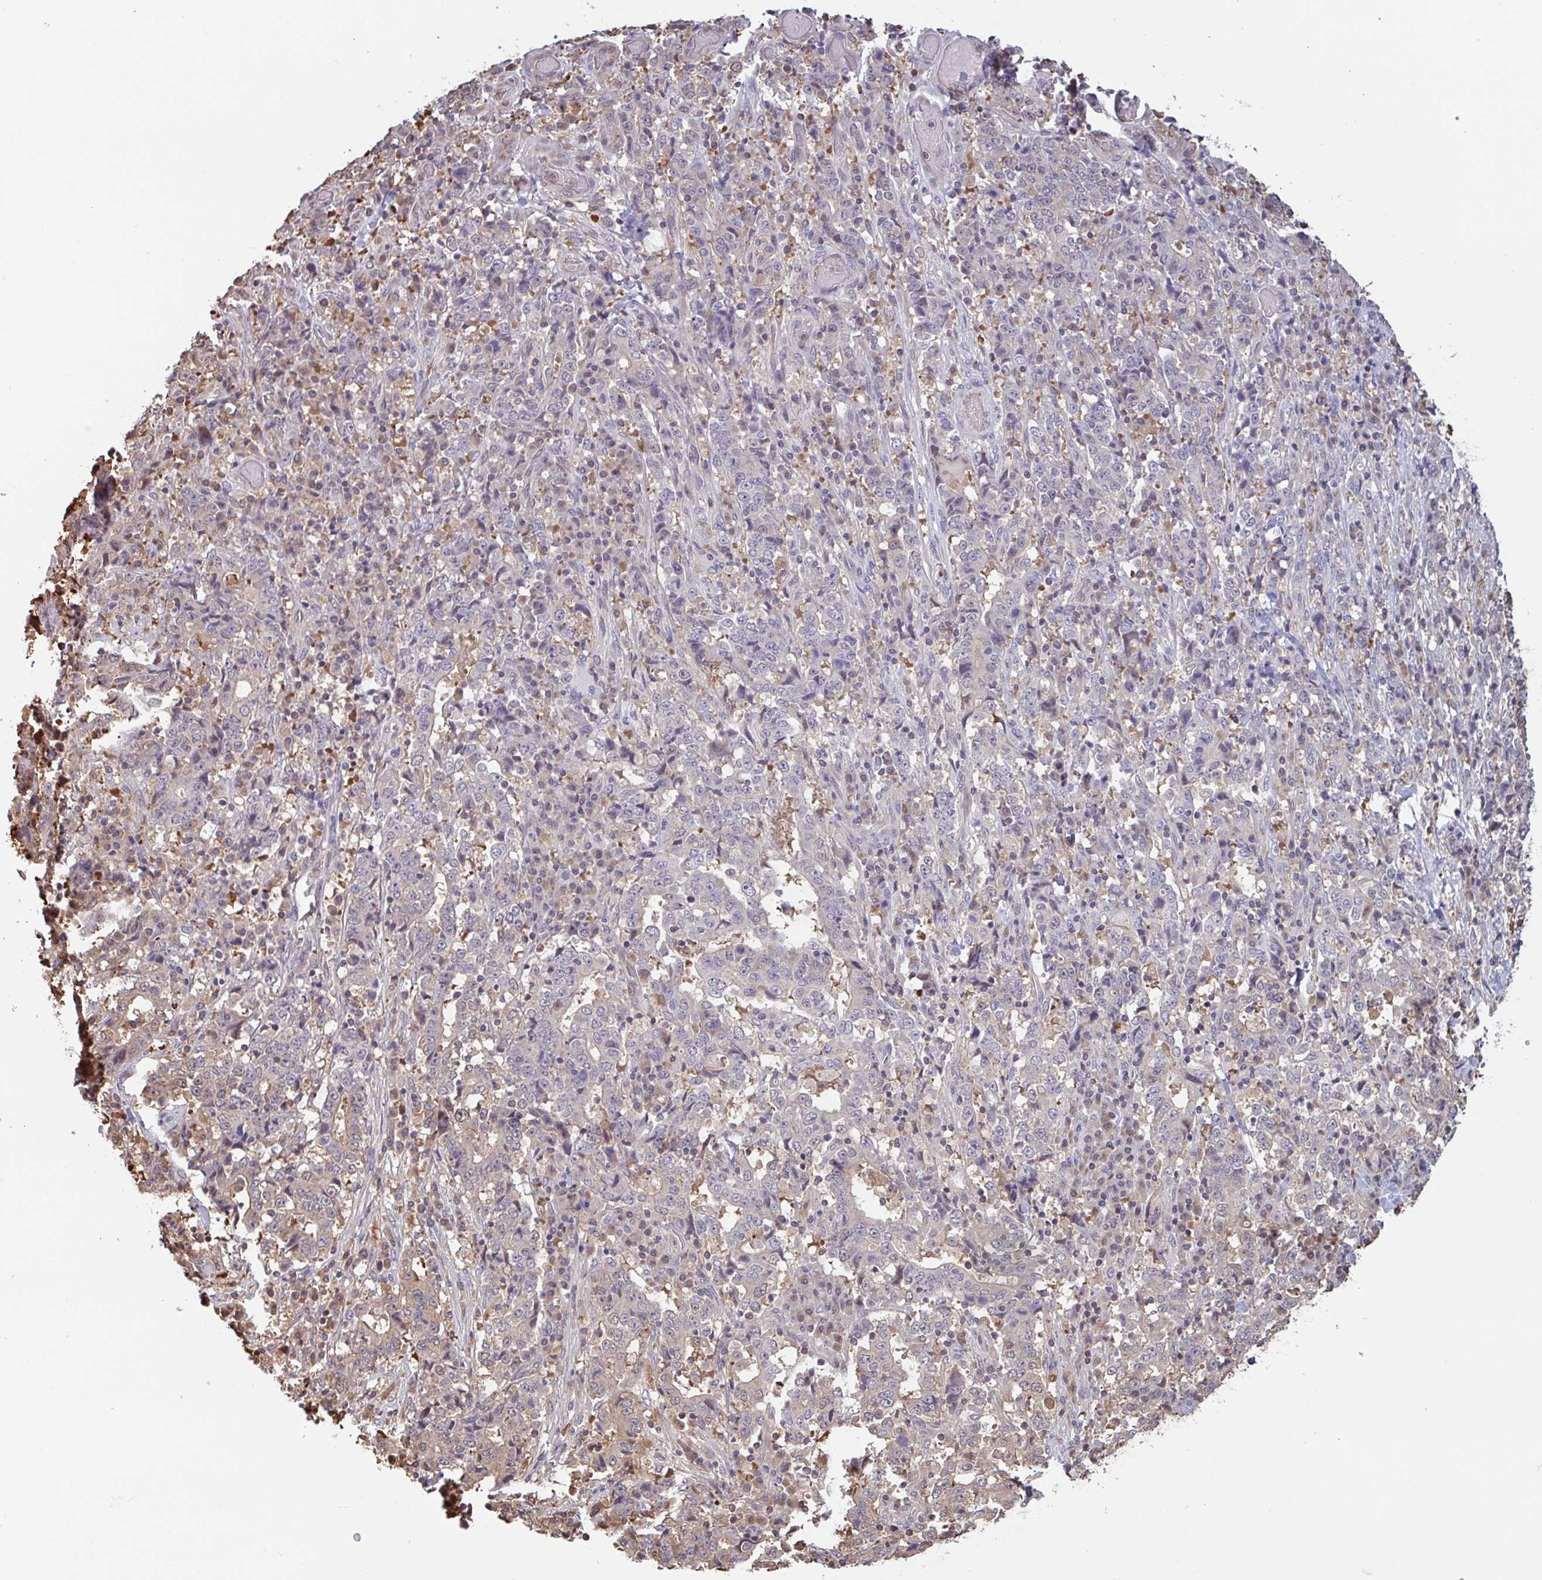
{"staining": {"intensity": "negative", "quantity": "none", "location": "none"}, "tissue": "stomach cancer", "cell_type": "Tumor cells", "image_type": "cancer", "snomed": [{"axis": "morphology", "description": "Normal tissue, NOS"}, {"axis": "morphology", "description": "Adenocarcinoma, NOS"}, {"axis": "topography", "description": "Stomach, upper"}, {"axis": "topography", "description": "Stomach"}], "caption": "Immunohistochemistry of human adenocarcinoma (stomach) reveals no positivity in tumor cells. (Stains: DAB IHC with hematoxylin counter stain, Microscopy: brightfield microscopy at high magnification).", "gene": "OTOP2", "patient": {"sex": "male", "age": 59}}